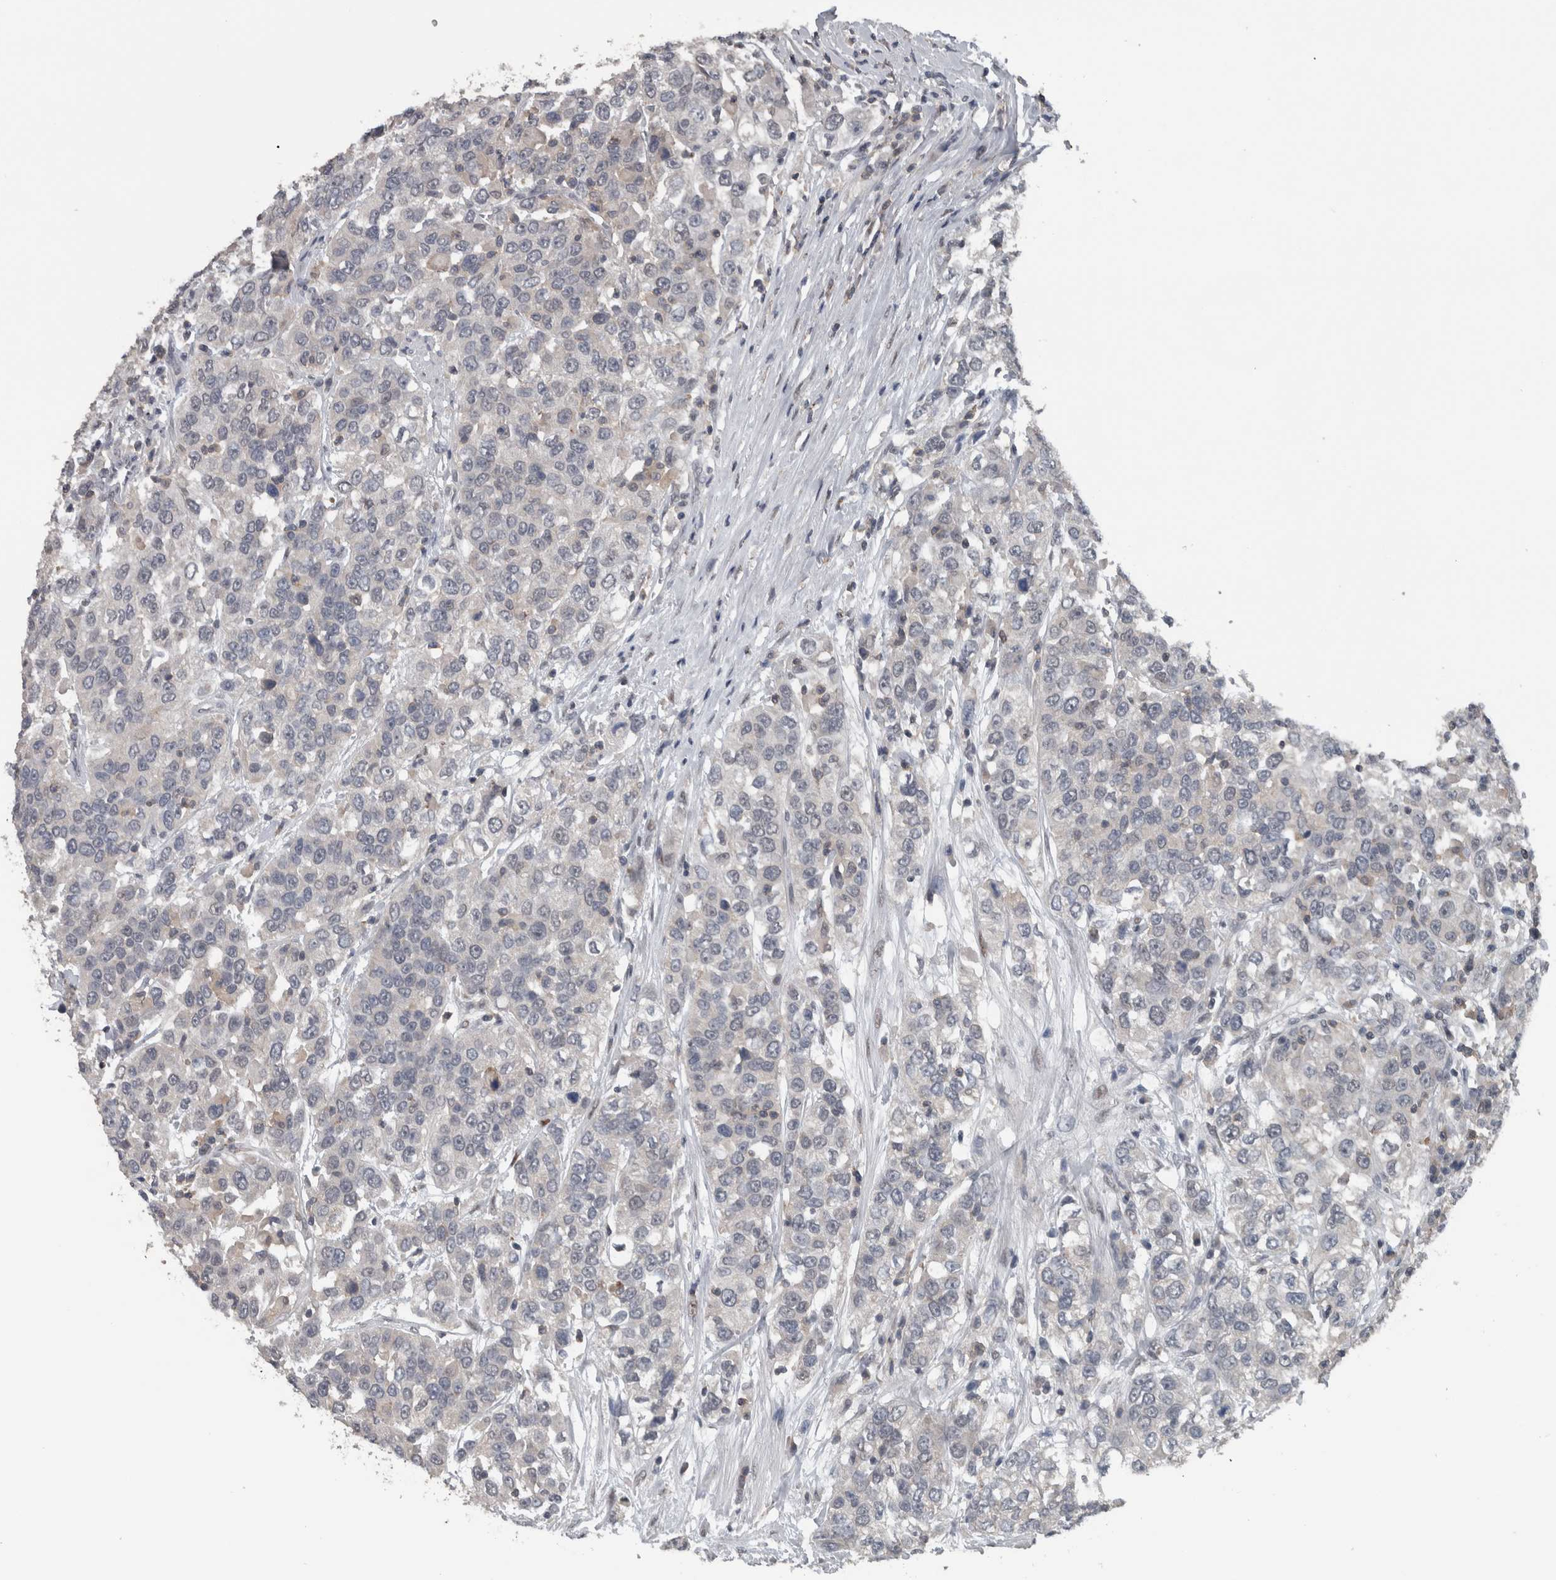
{"staining": {"intensity": "negative", "quantity": "none", "location": "none"}, "tissue": "urothelial cancer", "cell_type": "Tumor cells", "image_type": "cancer", "snomed": [{"axis": "morphology", "description": "Urothelial carcinoma, High grade"}, {"axis": "topography", "description": "Urinary bladder"}], "caption": "DAB immunohistochemical staining of human high-grade urothelial carcinoma demonstrates no significant expression in tumor cells.", "gene": "ZBTB21", "patient": {"sex": "female", "age": 80}}